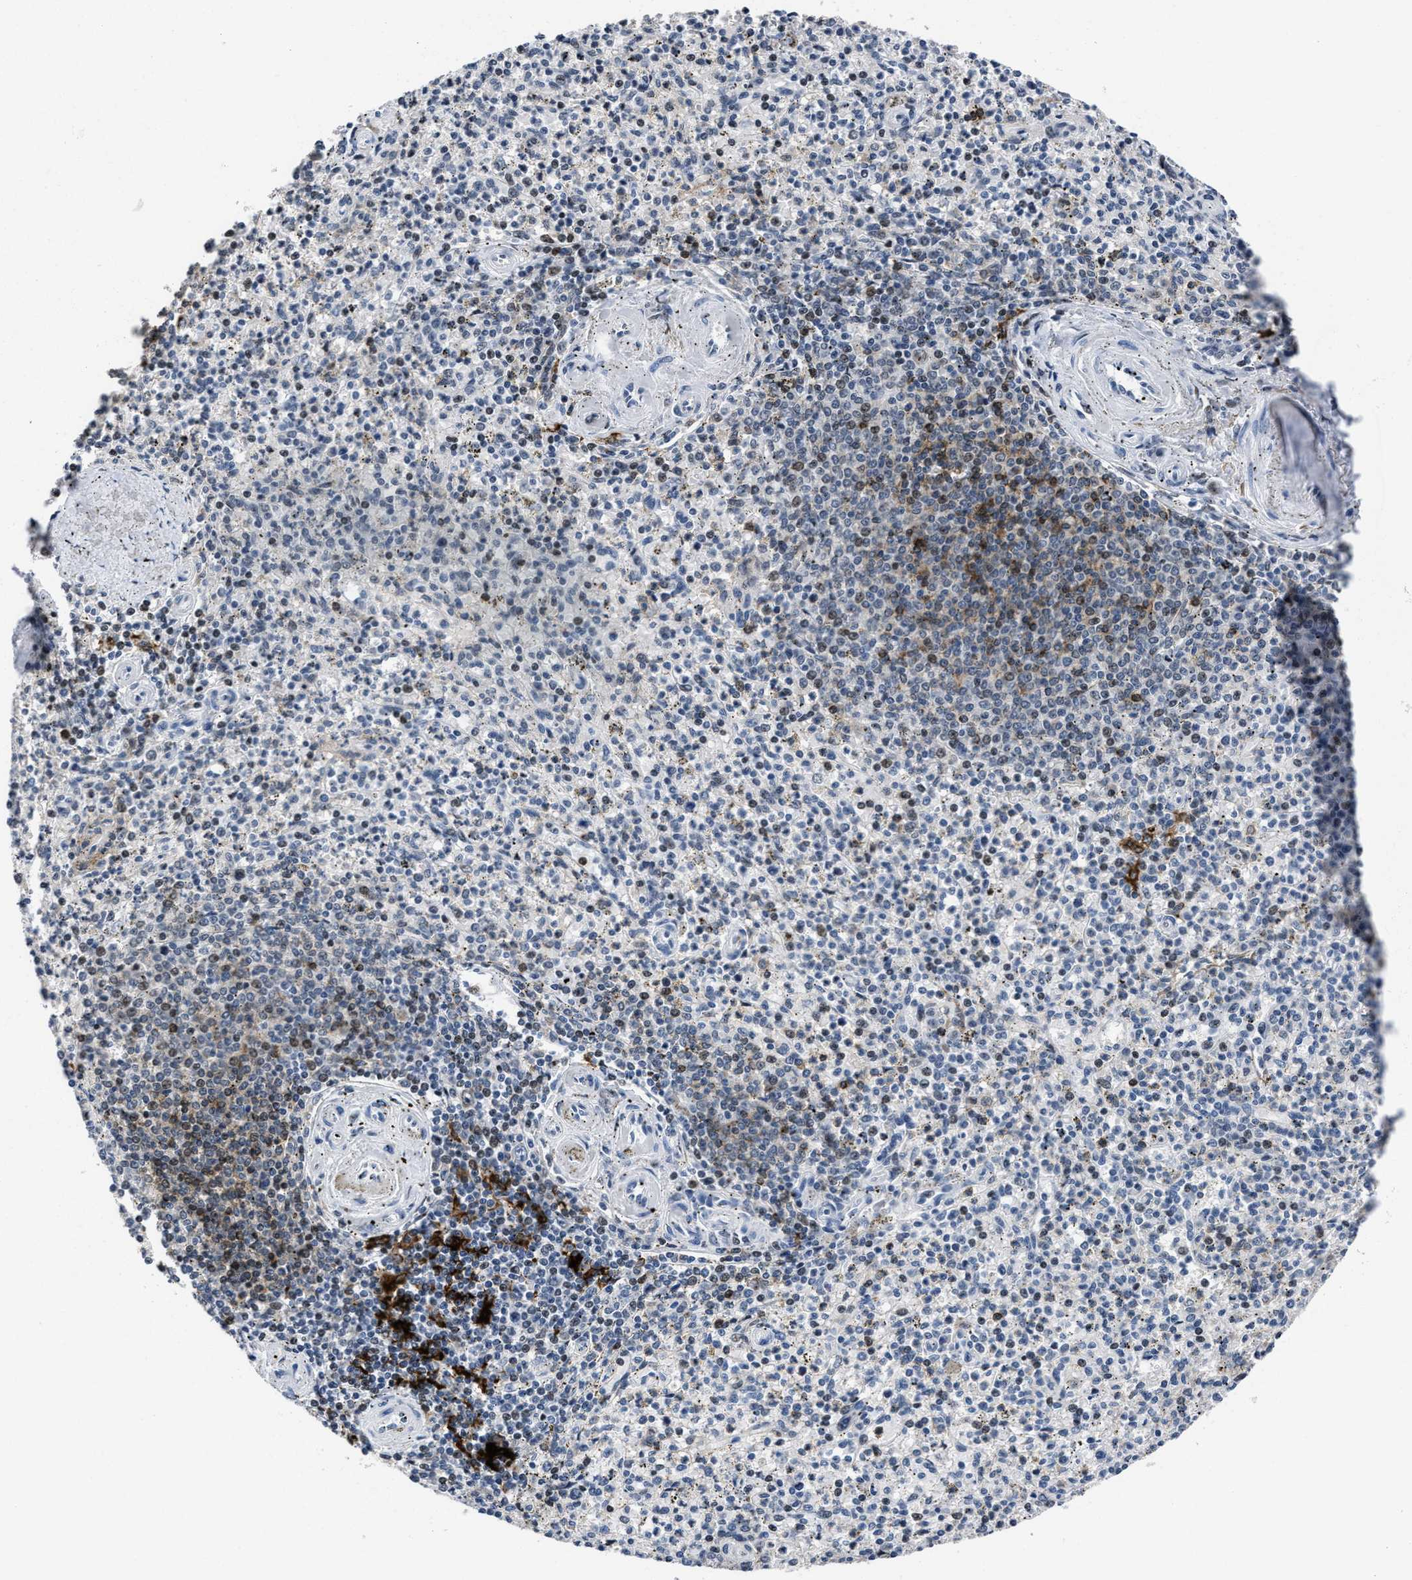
{"staining": {"intensity": "negative", "quantity": "none", "location": "none"}, "tissue": "spleen", "cell_type": "Cells in red pulp", "image_type": "normal", "snomed": [{"axis": "morphology", "description": "Normal tissue, NOS"}, {"axis": "topography", "description": "Spleen"}], "caption": "The photomicrograph displays no staining of cells in red pulp in benign spleen. (DAB immunohistochemistry, high magnification).", "gene": "MARCKSL1", "patient": {"sex": "male", "age": 72}}